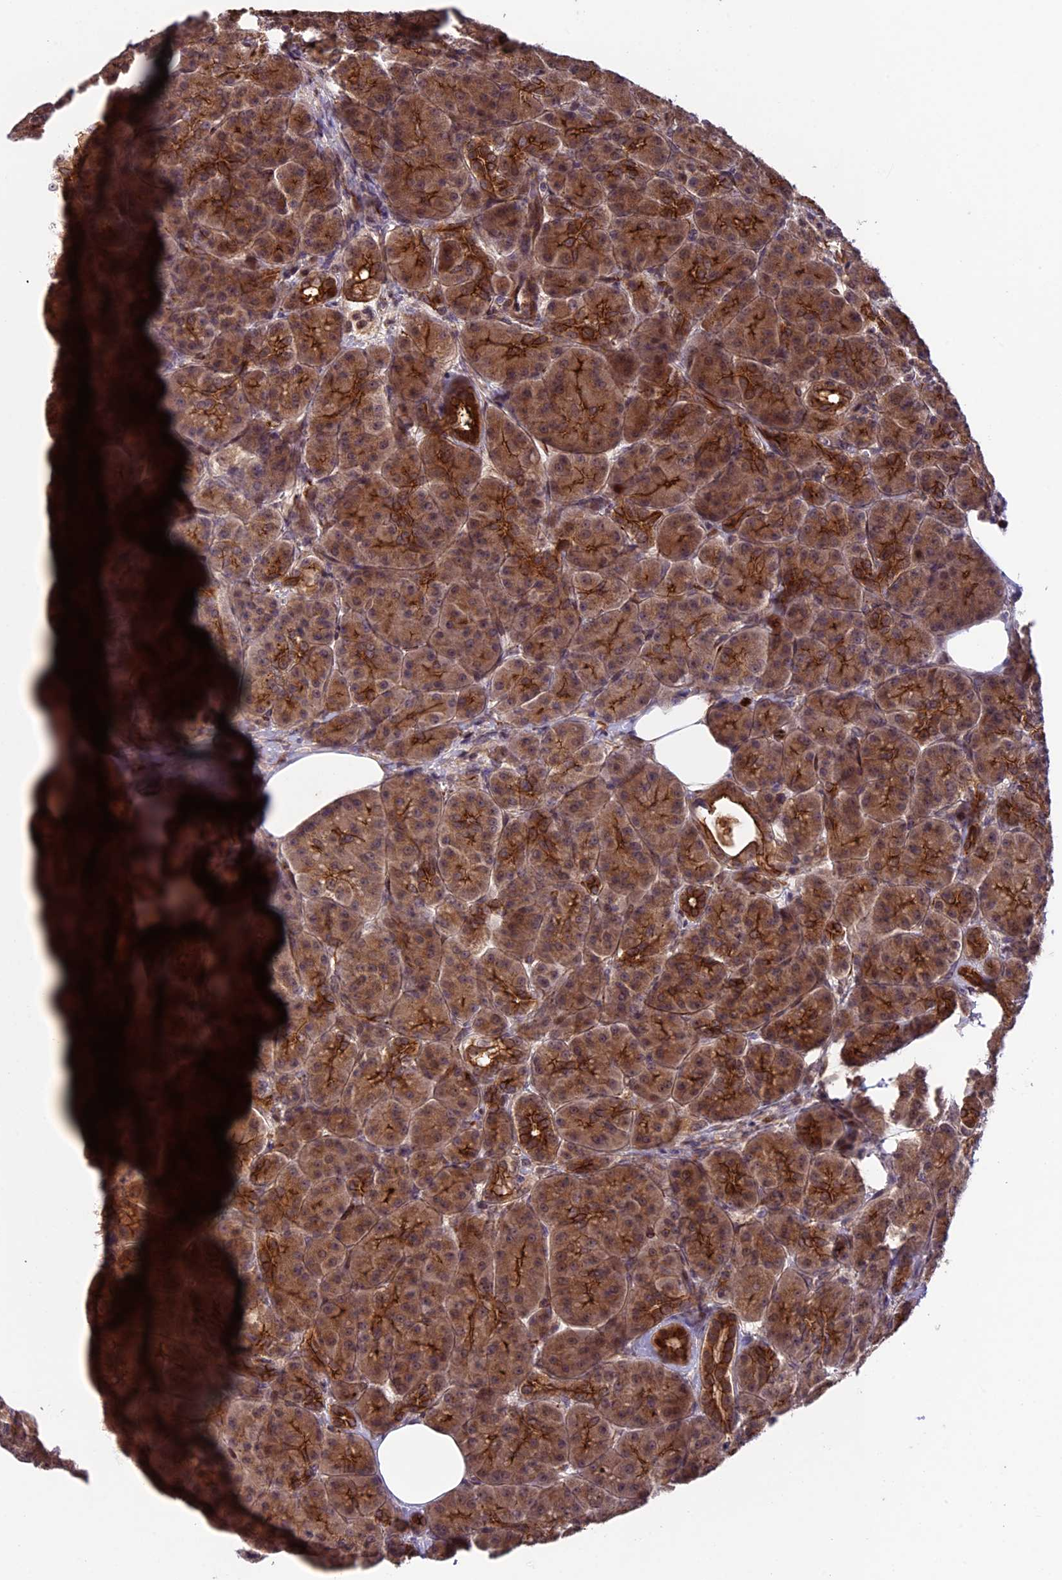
{"staining": {"intensity": "moderate", "quantity": ">75%", "location": "cytoplasmic/membranous"}, "tissue": "pancreas", "cell_type": "Exocrine glandular cells", "image_type": "normal", "snomed": [{"axis": "morphology", "description": "Normal tissue, NOS"}, {"axis": "topography", "description": "Pancreas"}], "caption": "Human pancreas stained for a protein (brown) shows moderate cytoplasmic/membranous positive staining in approximately >75% of exocrine glandular cells.", "gene": "SIPA1L3", "patient": {"sex": "male", "age": 63}}